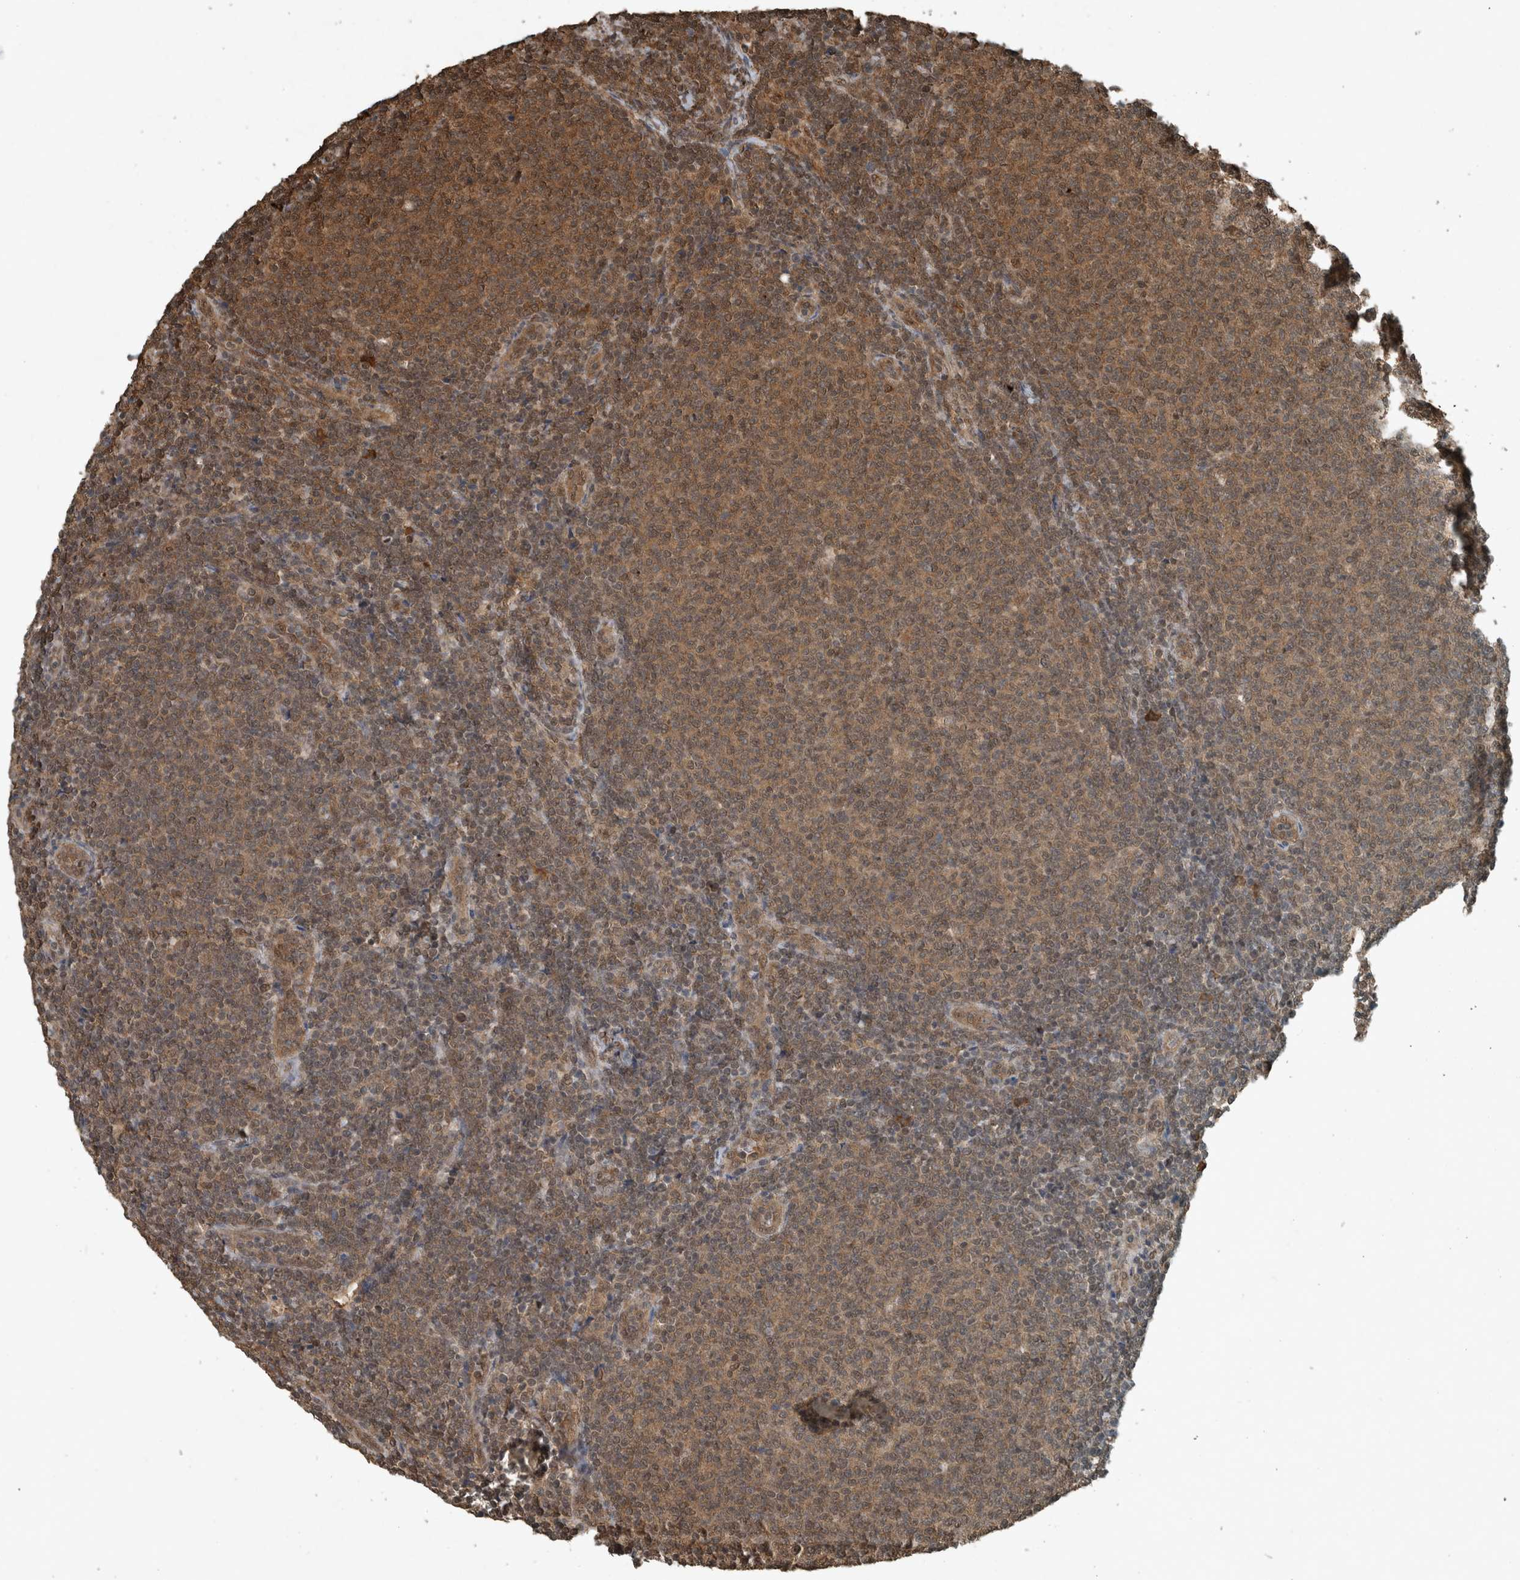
{"staining": {"intensity": "moderate", "quantity": ">75%", "location": "cytoplasmic/membranous,nuclear"}, "tissue": "lymphoma", "cell_type": "Tumor cells", "image_type": "cancer", "snomed": [{"axis": "morphology", "description": "Malignant lymphoma, non-Hodgkin's type, Low grade"}, {"axis": "topography", "description": "Lymph node"}], "caption": "Immunohistochemical staining of human malignant lymphoma, non-Hodgkin's type (low-grade) exhibits medium levels of moderate cytoplasmic/membranous and nuclear staining in about >75% of tumor cells.", "gene": "ARHGEF12", "patient": {"sex": "male", "age": 66}}